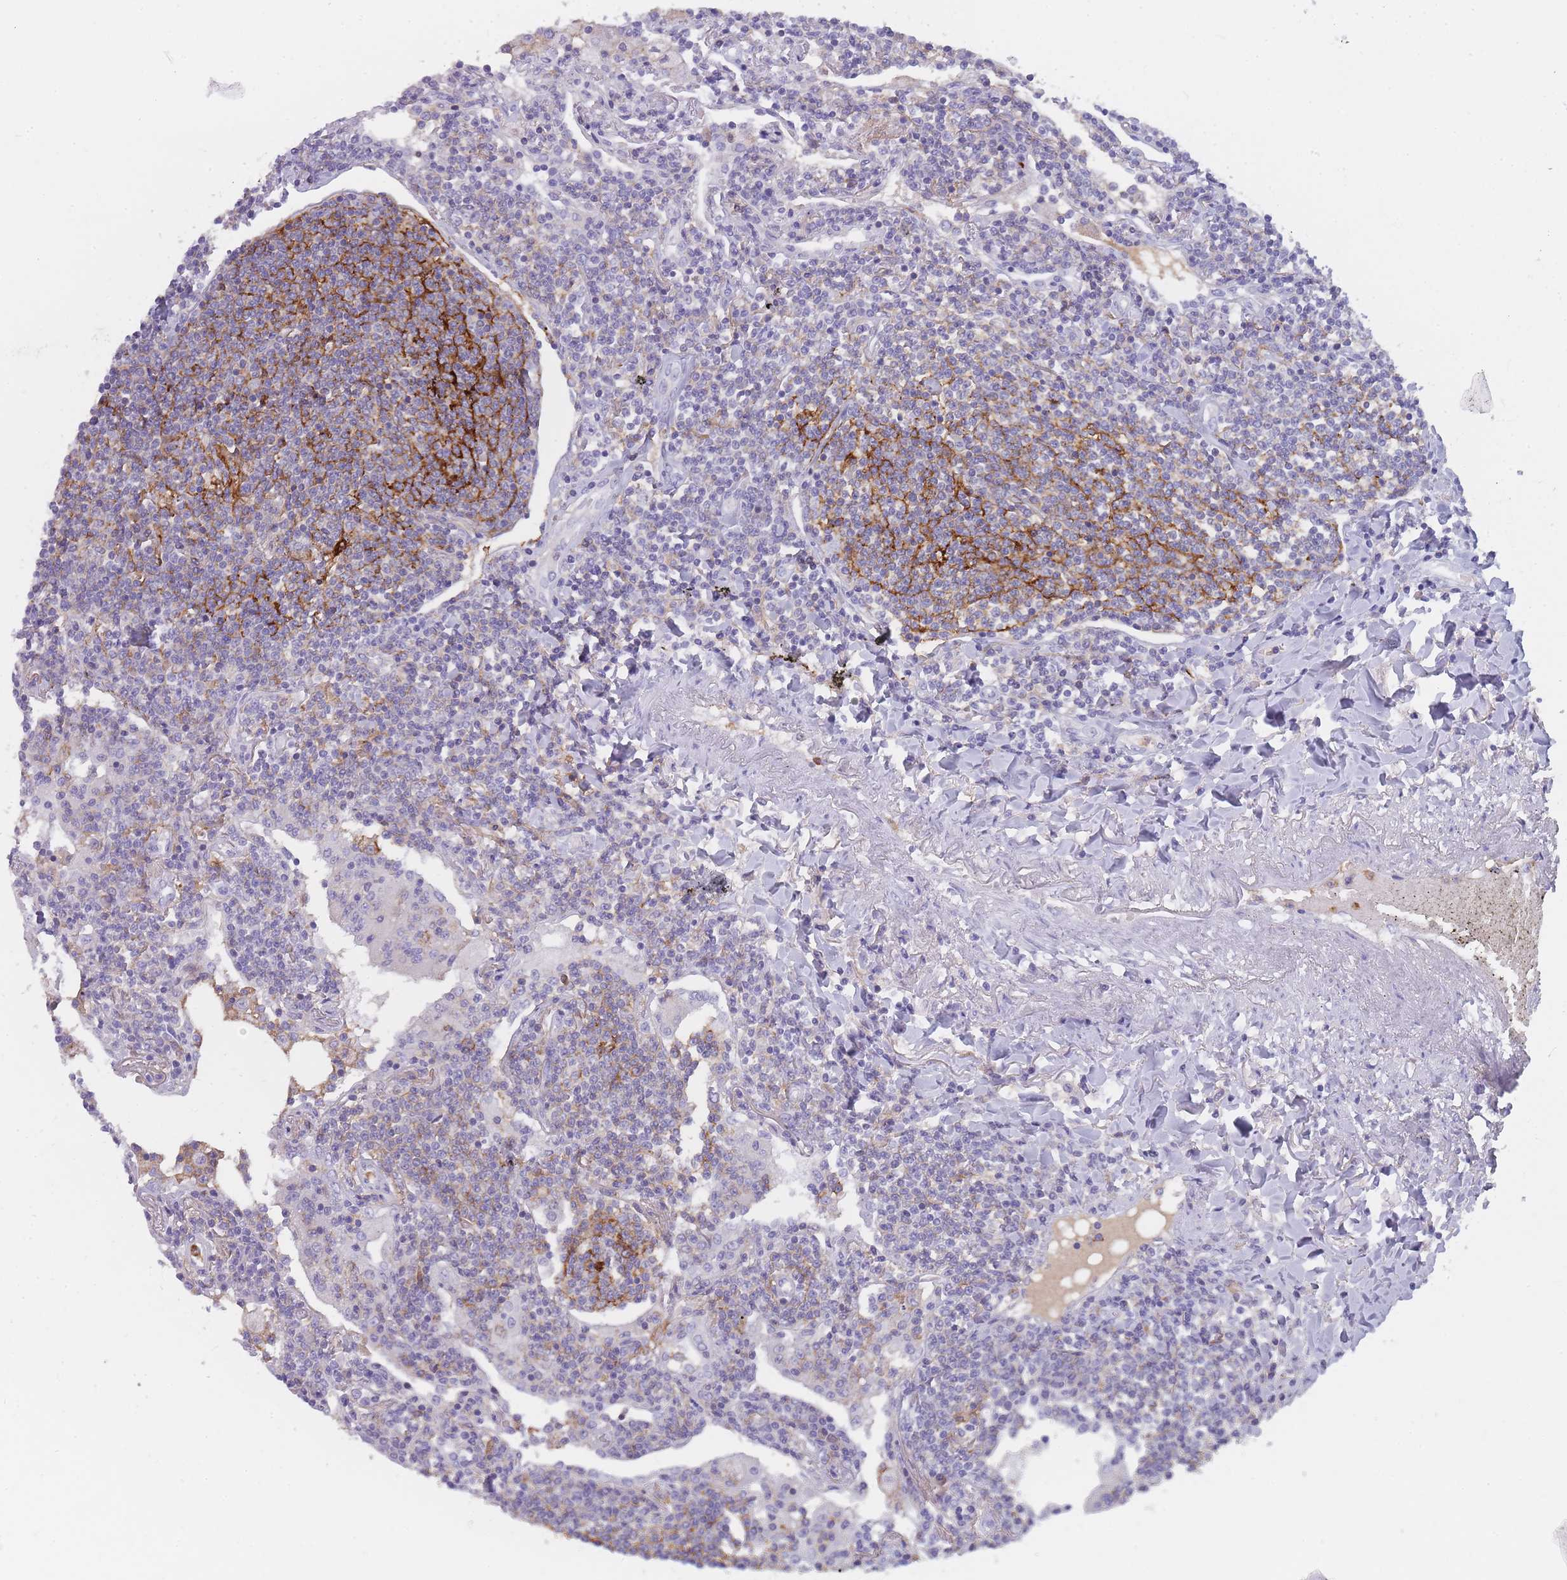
{"staining": {"intensity": "negative", "quantity": "none", "location": "none"}, "tissue": "lymphoma", "cell_type": "Tumor cells", "image_type": "cancer", "snomed": [{"axis": "morphology", "description": "Malignant lymphoma, non-Hodgkin's type, Low grade"}, {"axis": "topography", "description": "Lung"}], "caption": "Malignant lymphoma, non-Hodgkin's type (low-grade) was stained to show a protein in brown. There is no significant expression in tumor cells. Brightfield microscopy of IHC stained with DAB (brown) and hematoxylin (blue), captured at high magnification.", "gene": "CR1L", "patient": {"sex": "female", "age": 71}}